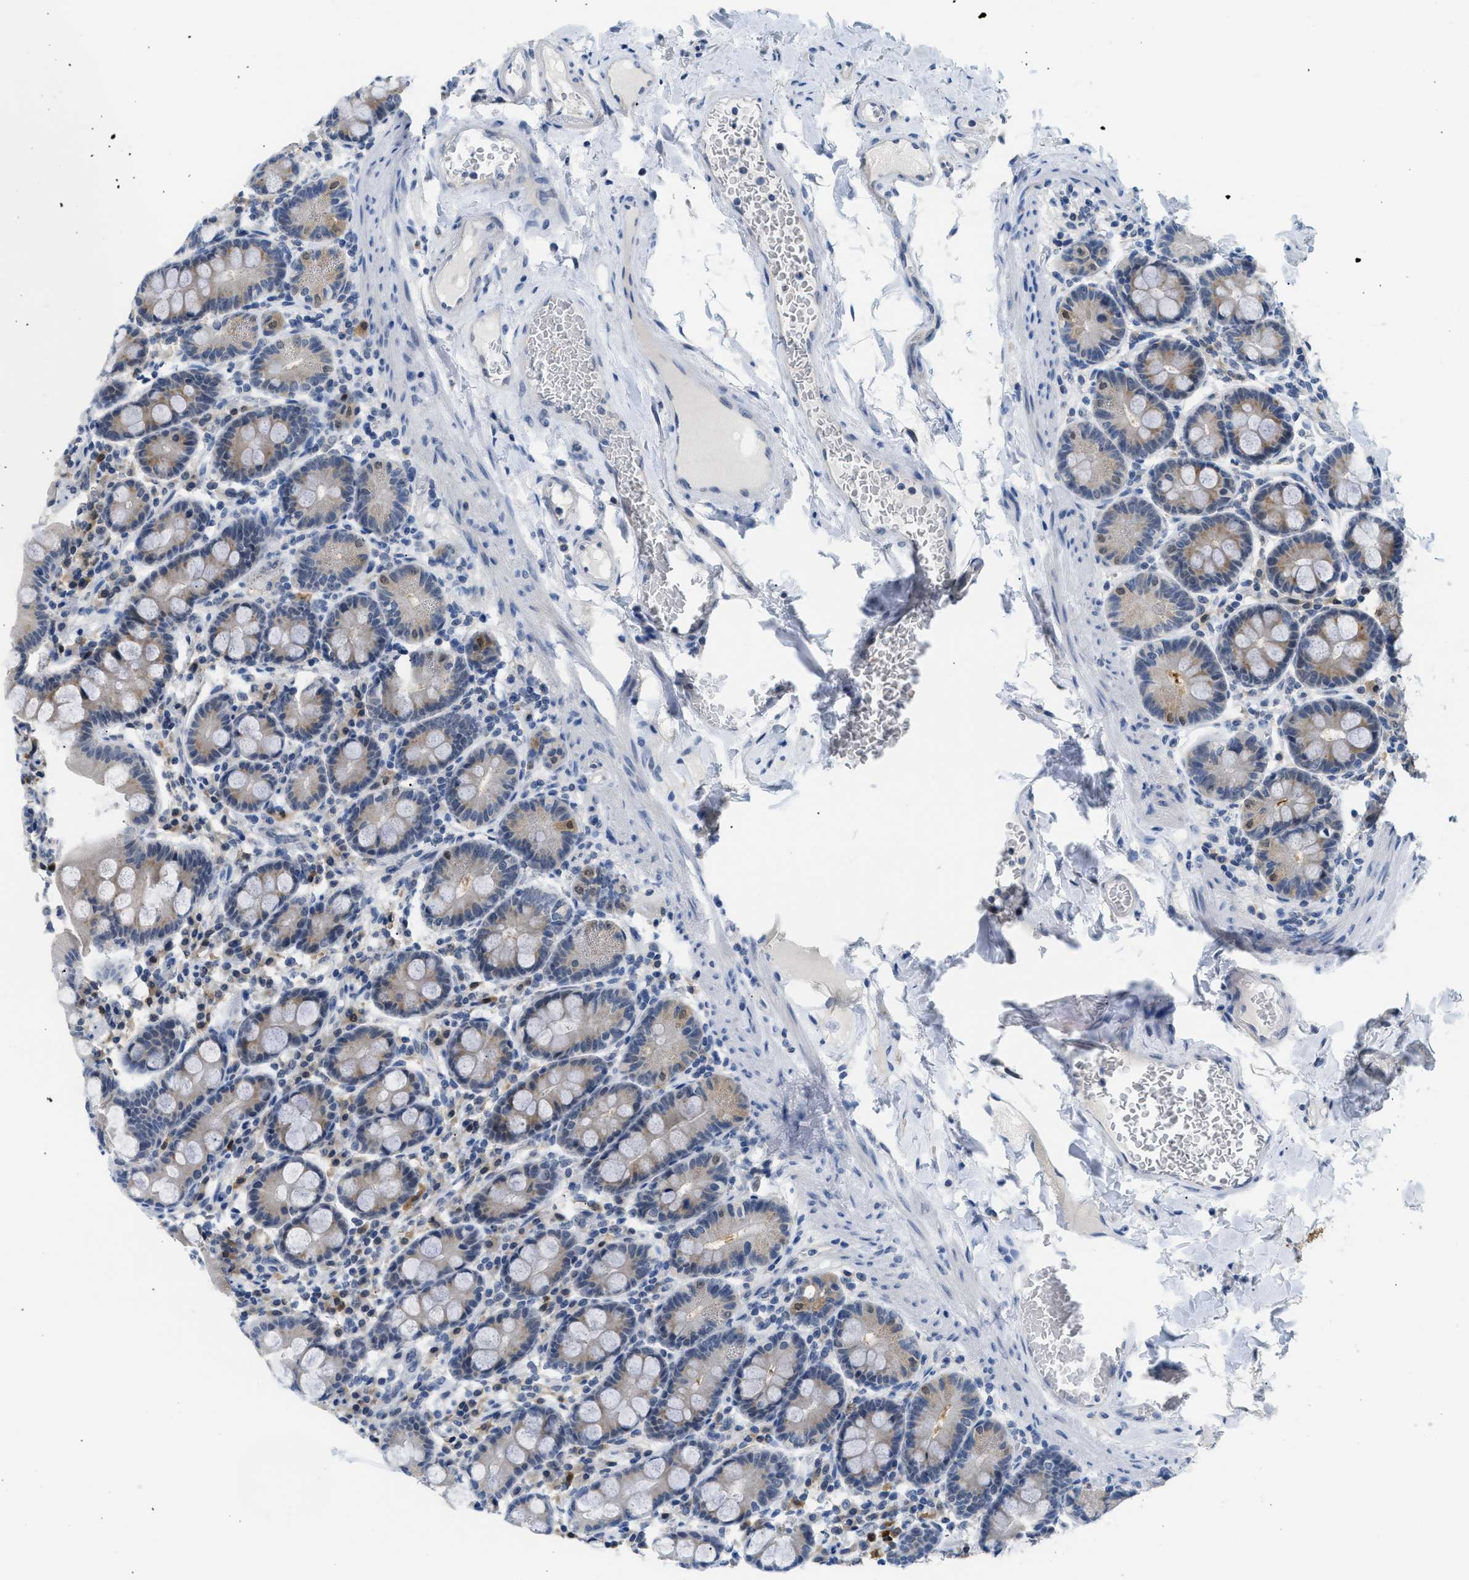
{"staining": {"intensity": "moderate", "quantity": "<25%", "location": "cytoplasmic/membranous"}, "tissue": "duodenum", "cell_type": "Glandular cells", "image_type": "normal", "snomed": [{"axis": "morphology", "description": "Normal tissue, NOS"}, {"axis": "topography", "description": "Duodenum"}], "caption": "Duodenum stained for a protein (brown) reveals moderate cytoplasmic/membranous positive expression in about <25% of glandular cells.", "gene": "PSAT1", "patient": {"sex": "male", "age": 50}}